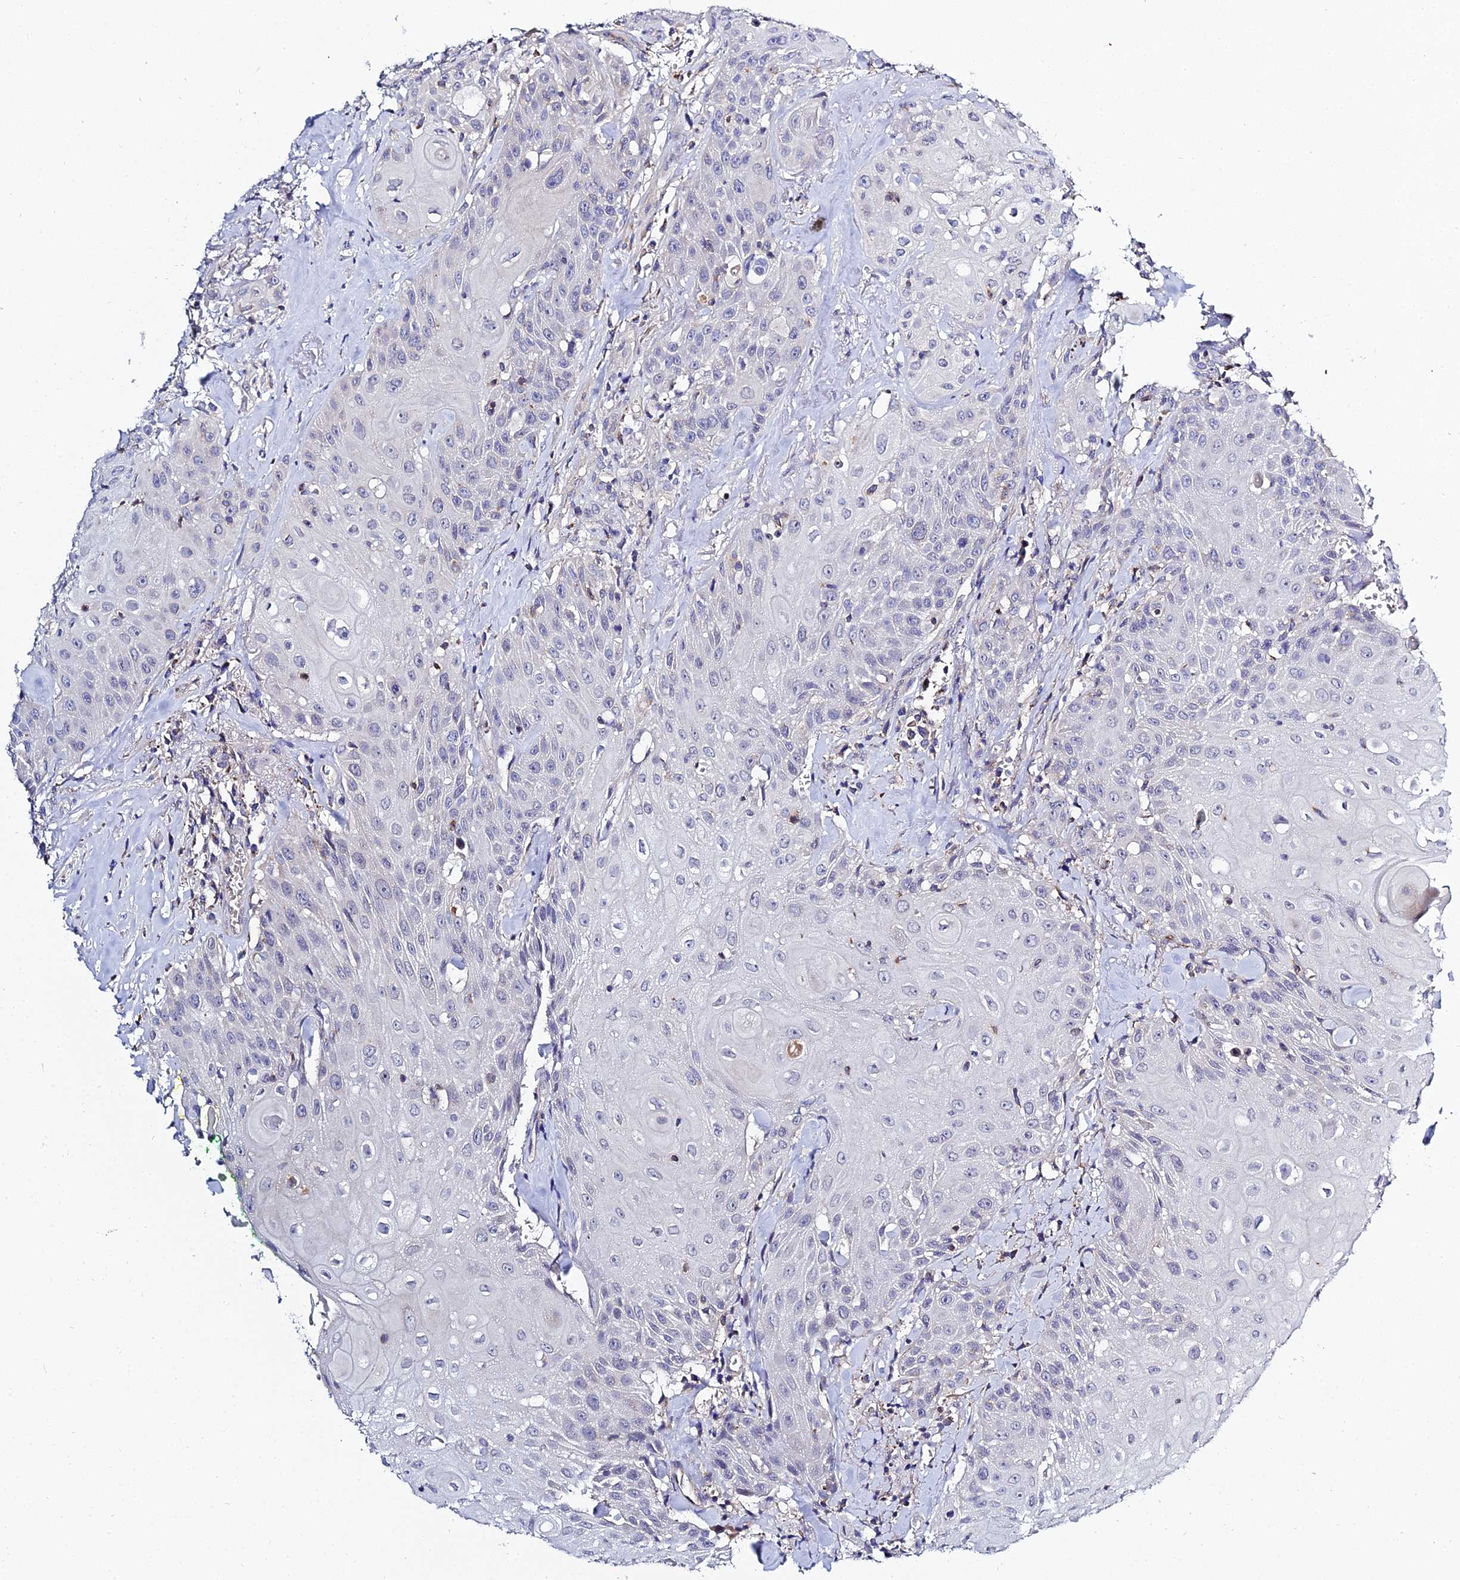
{"staining": {"intensity": "negative", "quantity": "none", "location": "none"}, "tissue": "head and neck cancer", "cell_type": "Tumor cells", "image_type": "cancer", "snomed": [{"axis": "morphology", "description": "Squamous cell carcinoma, NOS"}, {"axis": "topography", "description": "Oral tissue"}, {"axis": "topography", "description": "Head-Neck"}], "caption": "Immunohistochemistry (IHC) image of neoplastic tissue: squamous cell carcinoma (head and neck) stained with DAB demonstrates no significant protein staining in tumor cells. (DAB immunohistochemistry visualized using brightfield microscopy, high magnification).", "gene": "APOBEC3H", "patient": {"sex": "female", "age": 82}}